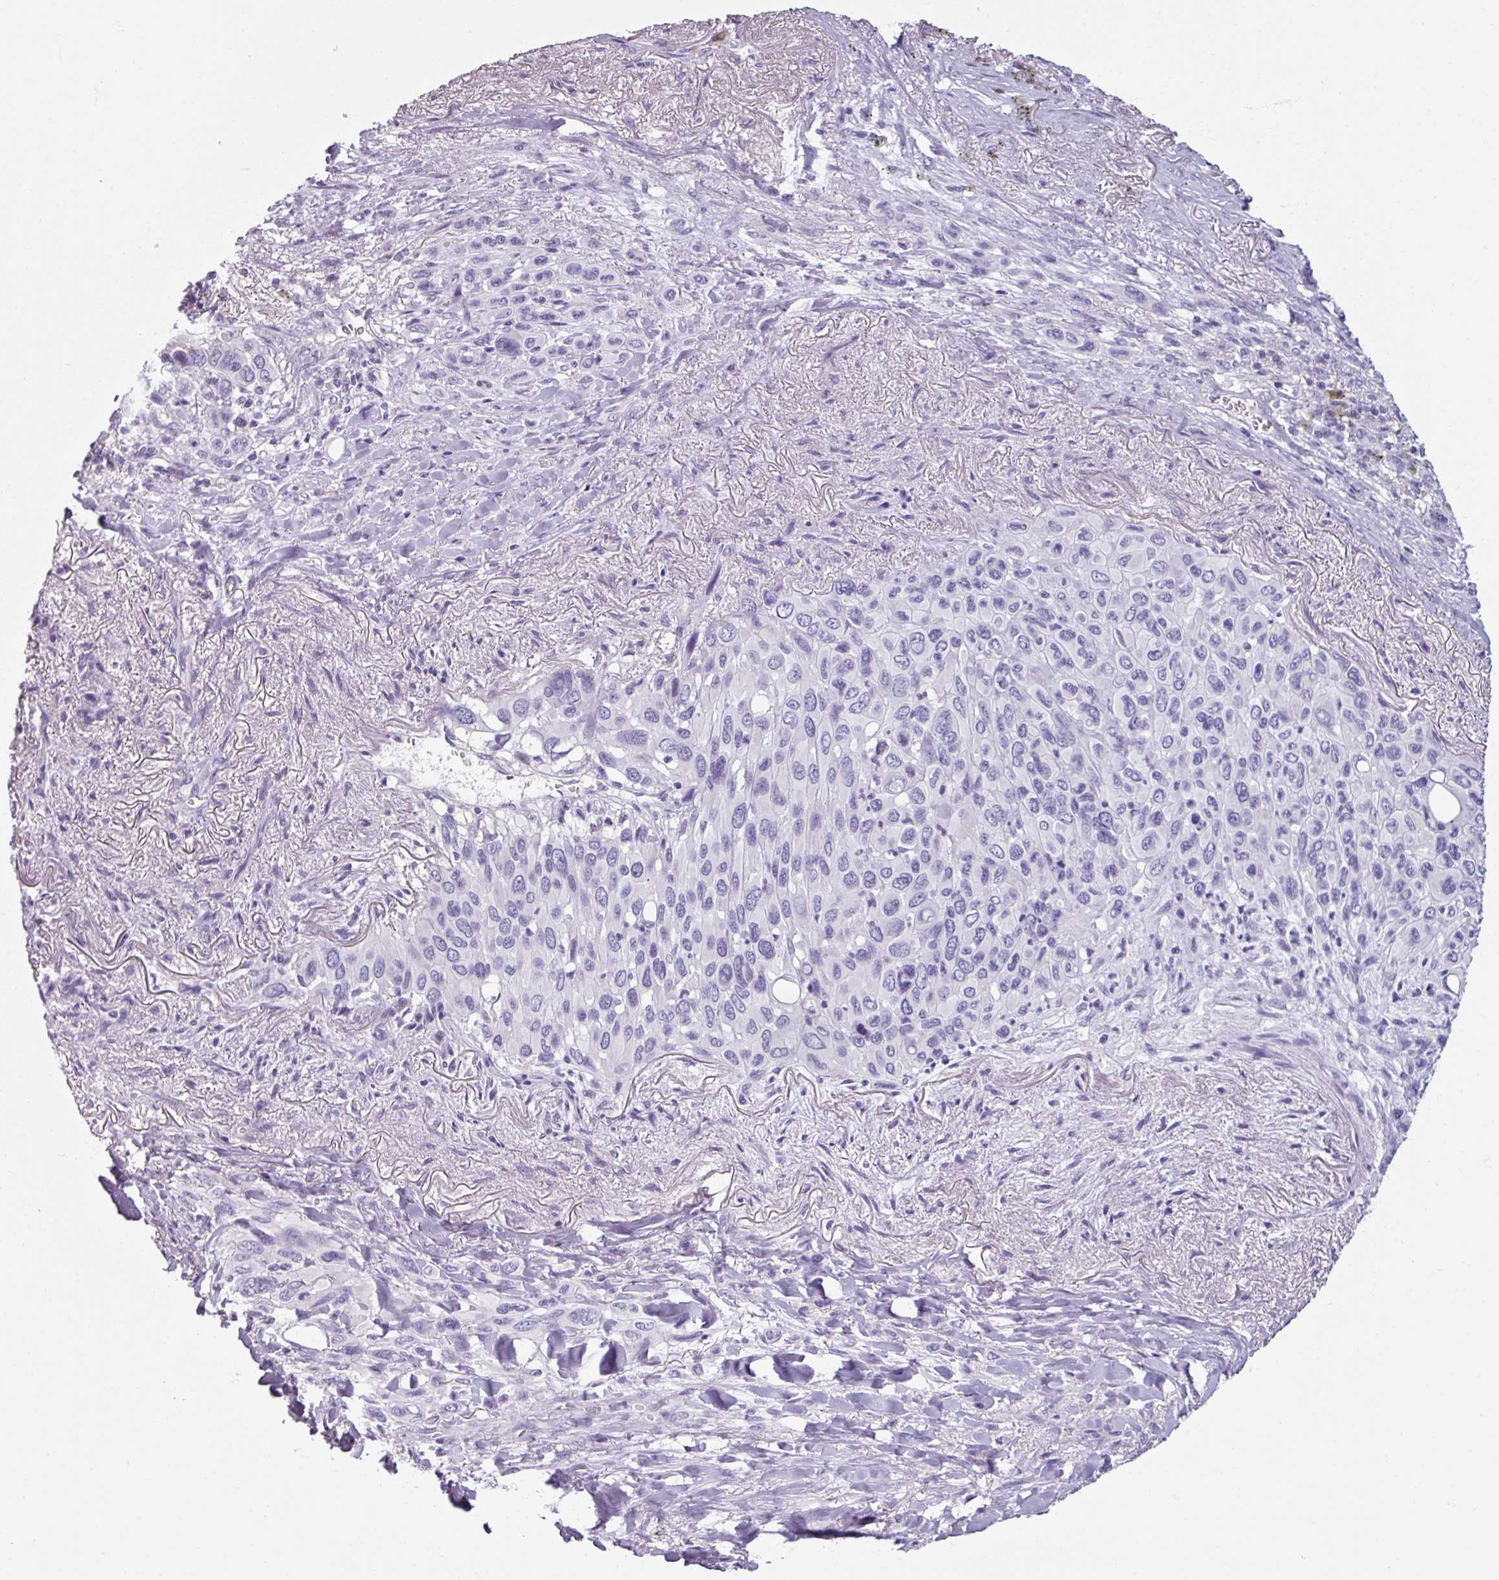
{"staining": {"intensity": "negative", "quantity": "none", "location": "none"}, "tissue": "melanoma", "cell_type": "Tumor cells", "image_type": "cancer", "snomed": [{"axis": "morphology", "description": "Malignant melanoma, Metastatic site"}, {"axis": "topography", "description": "Lung"}], "caption": "A histopathology image of human malignant melanoma (metastatic site) is negative for staining in tumor cells.", "gene": "SPESP1", "patient": {"sex": "male", "age": 48}}